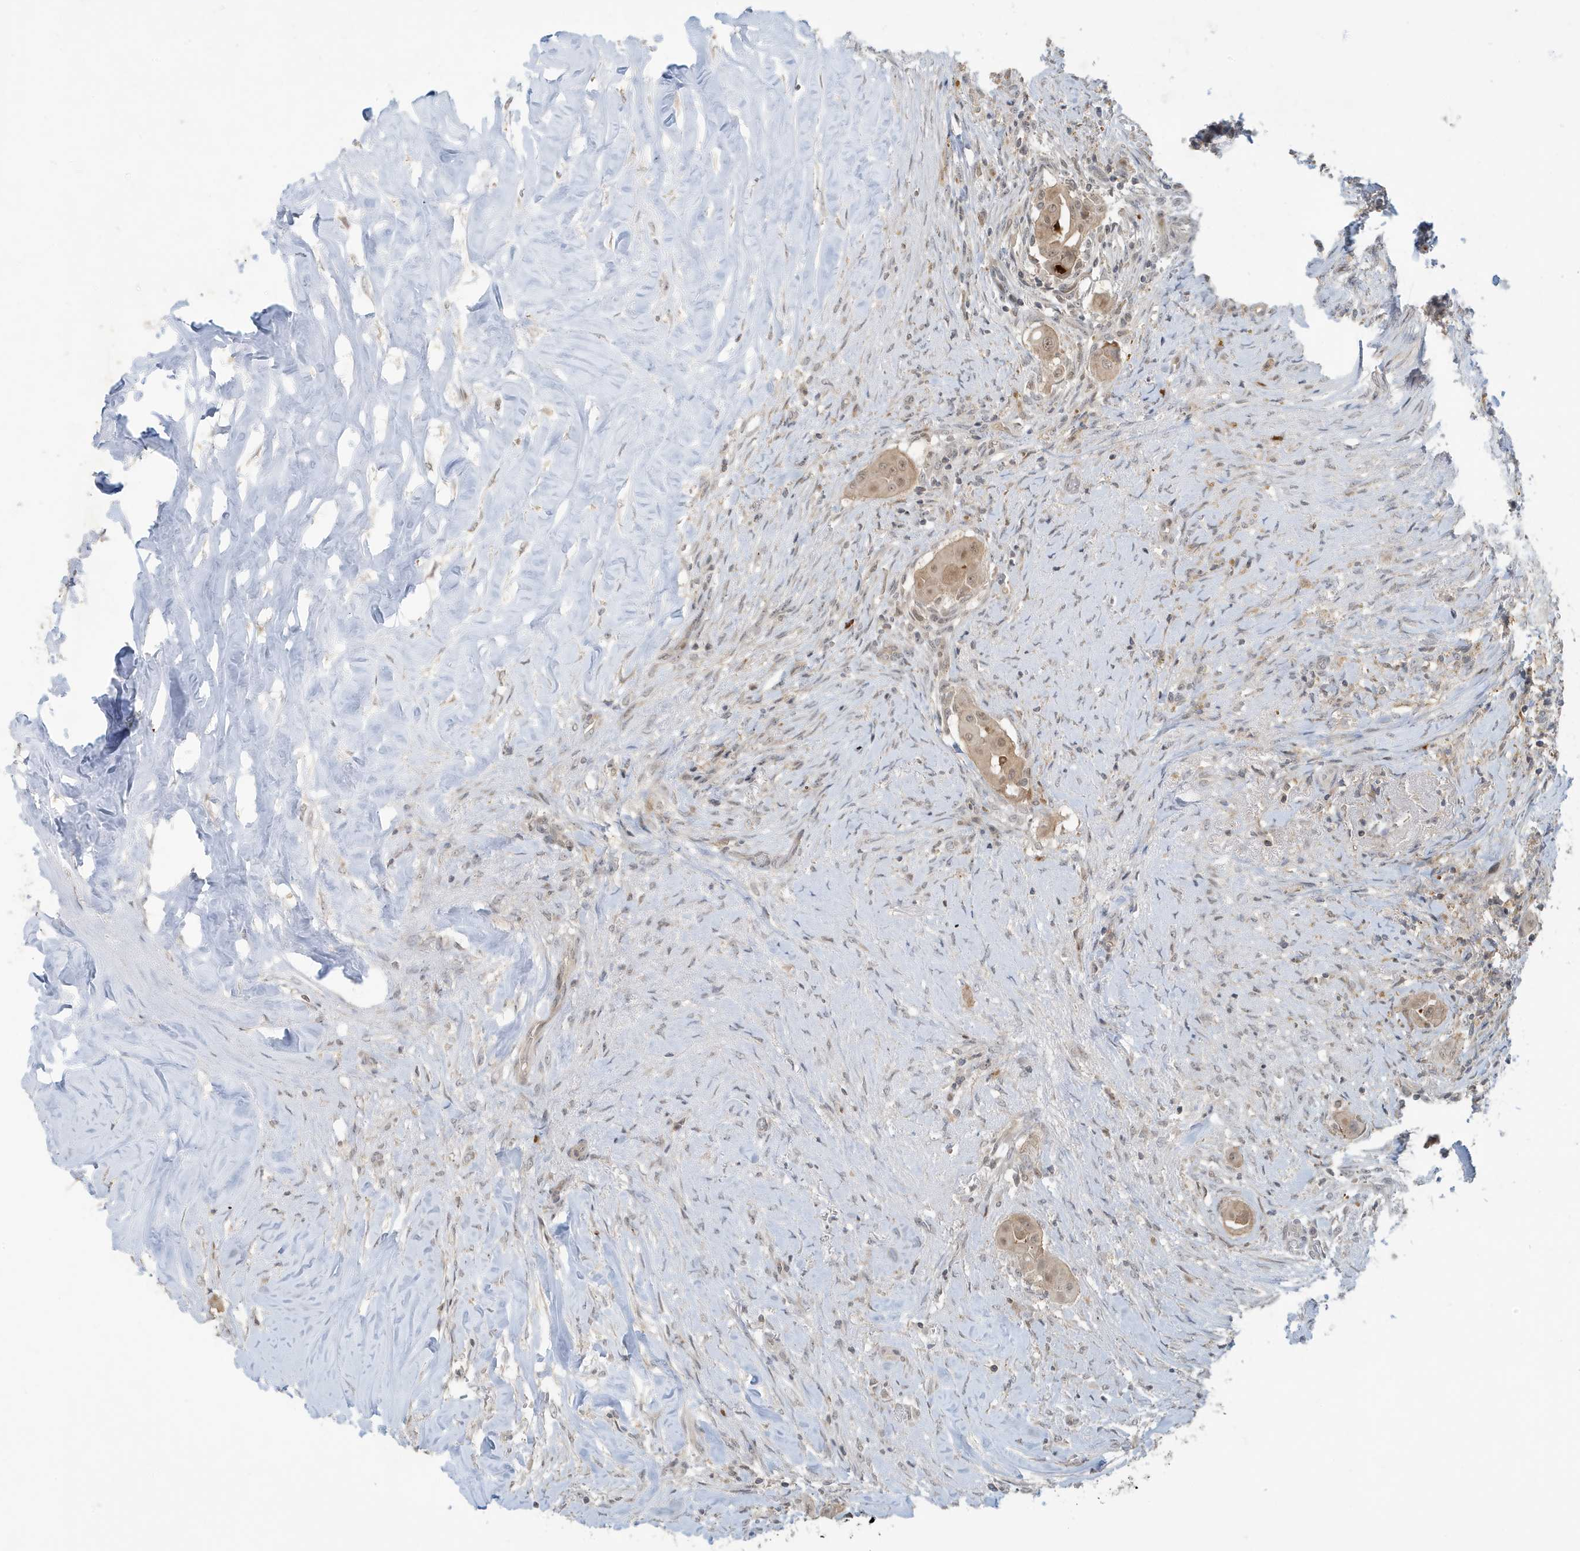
{"staining": {"intensity": "weak", "quantity": ">75%", "location": "cytoplasmic/membranous,nuclear"}, "tissue": "thyroid cancer", "cell_type": "Tumor cells", "image_type": "cancer", "snomed": [{"axis": "morphology", "description": "Papillary adenocarcinoma, NOS"}, {"axis": "topography", "description": "Thyroid gland"}], "caption": "DAB (3,3'-diaminobenzidine) immunohistochemical staining of human papillary adenocarcinoma (thyroid) displays weak cytoplasmic/membranous and nuclear protein expression in approximately >75% of tumor cells.", "gene": "PRRT3", "patient": {"sex": "female", "age": 59}}